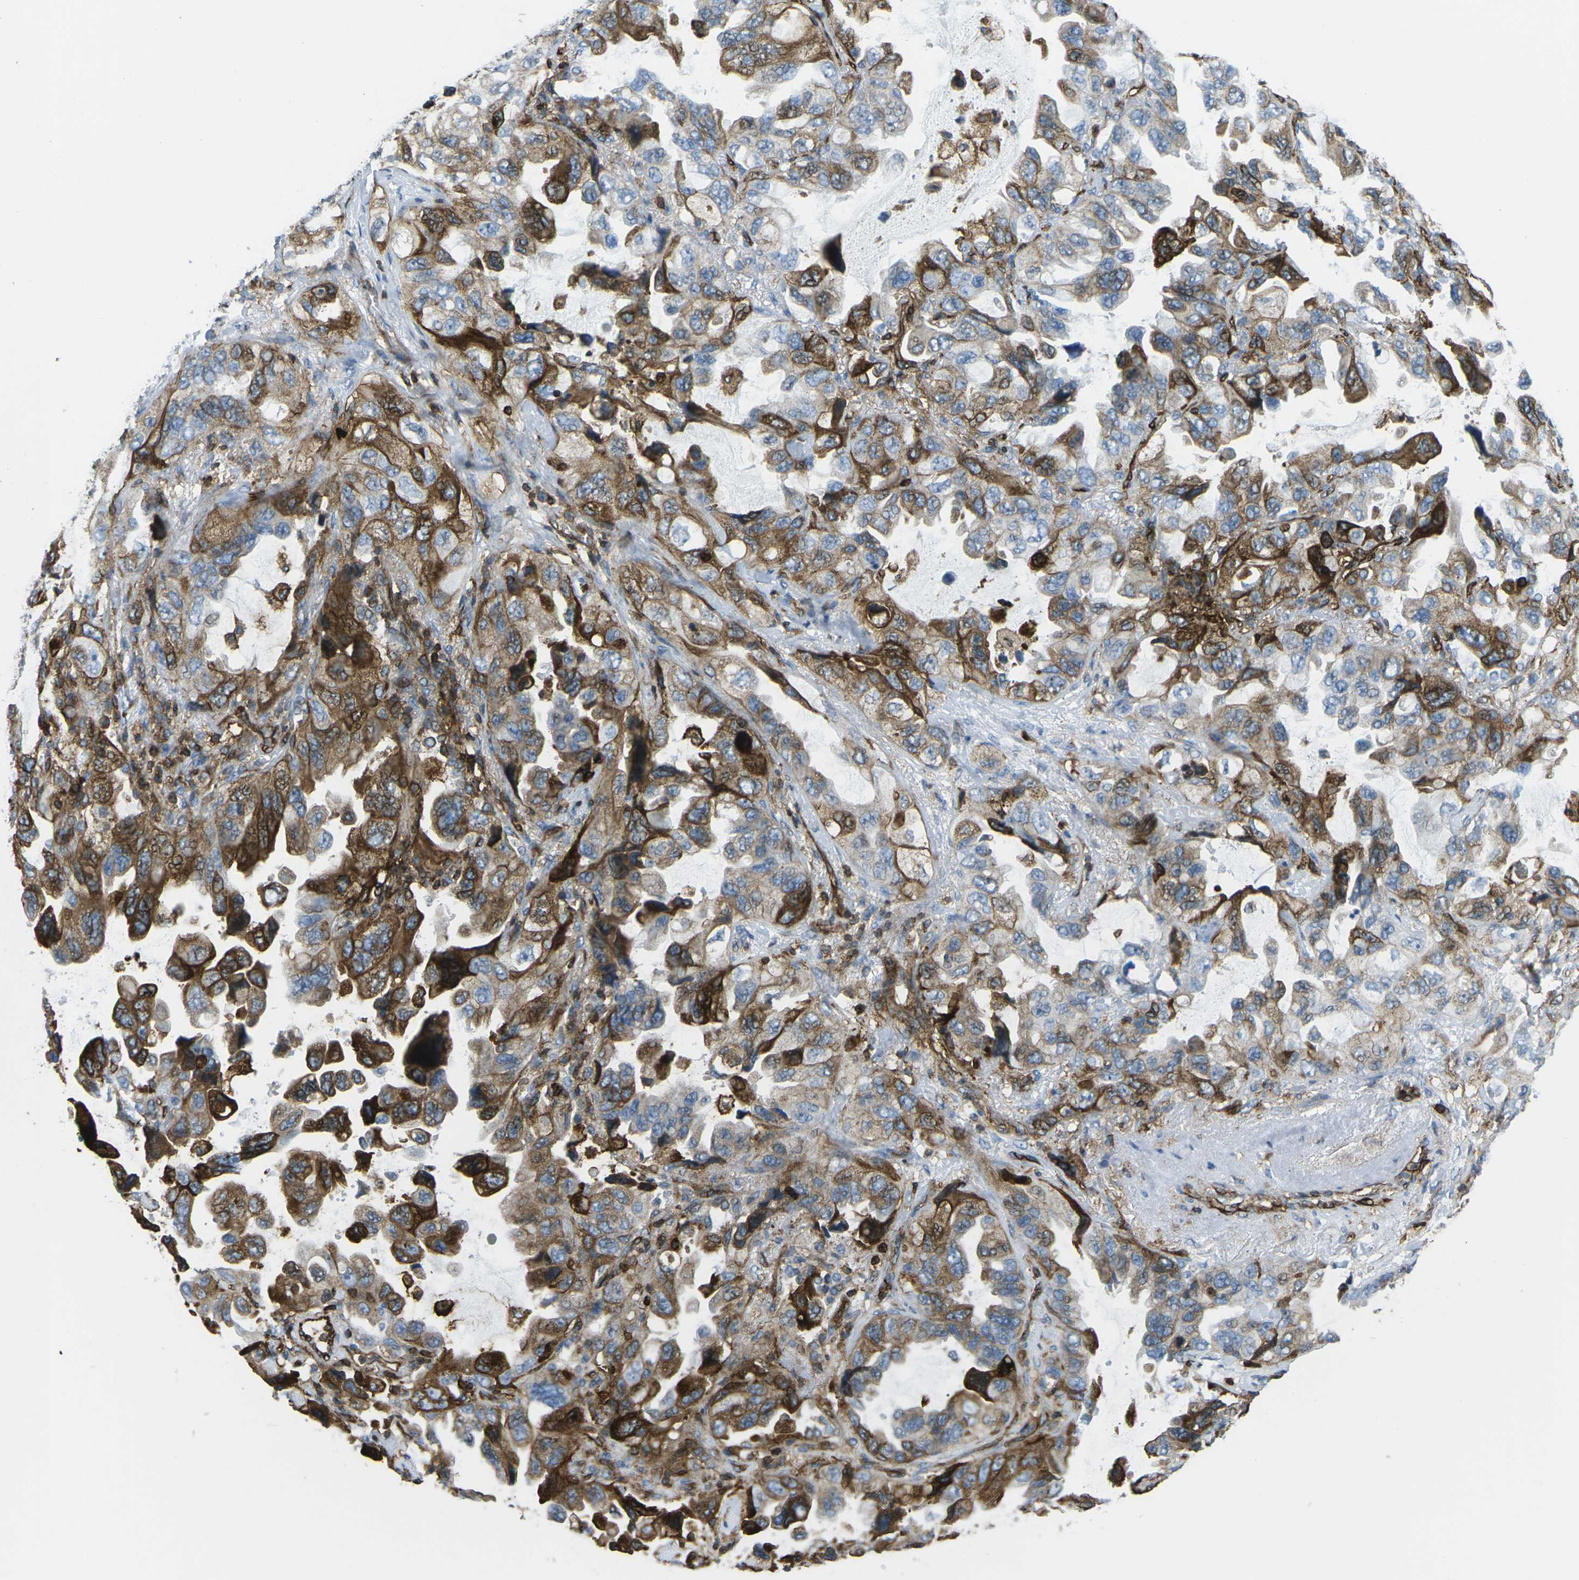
{"staining": {"intensity": "moderate", "quantity": "25%-75%", "location": "cytoplasmic/membranous"}, "tissue": "lung cancer", "cell_type": "Tumor cells", "image_type": "cancer", "snomed": [{"axis": "morphology", "description": "Squamous cell carcinoma, NOS"}, {"axis": "topography", "description": "Lung"}], "caption": "A histopathology image of human lung squamous cell carcinoma stained for a protein shows moderate cytoplasmic/membranous brown staining in tumor cells.", "gene": "HLA-B", "patient": {"sex": "female", "age": 73}}